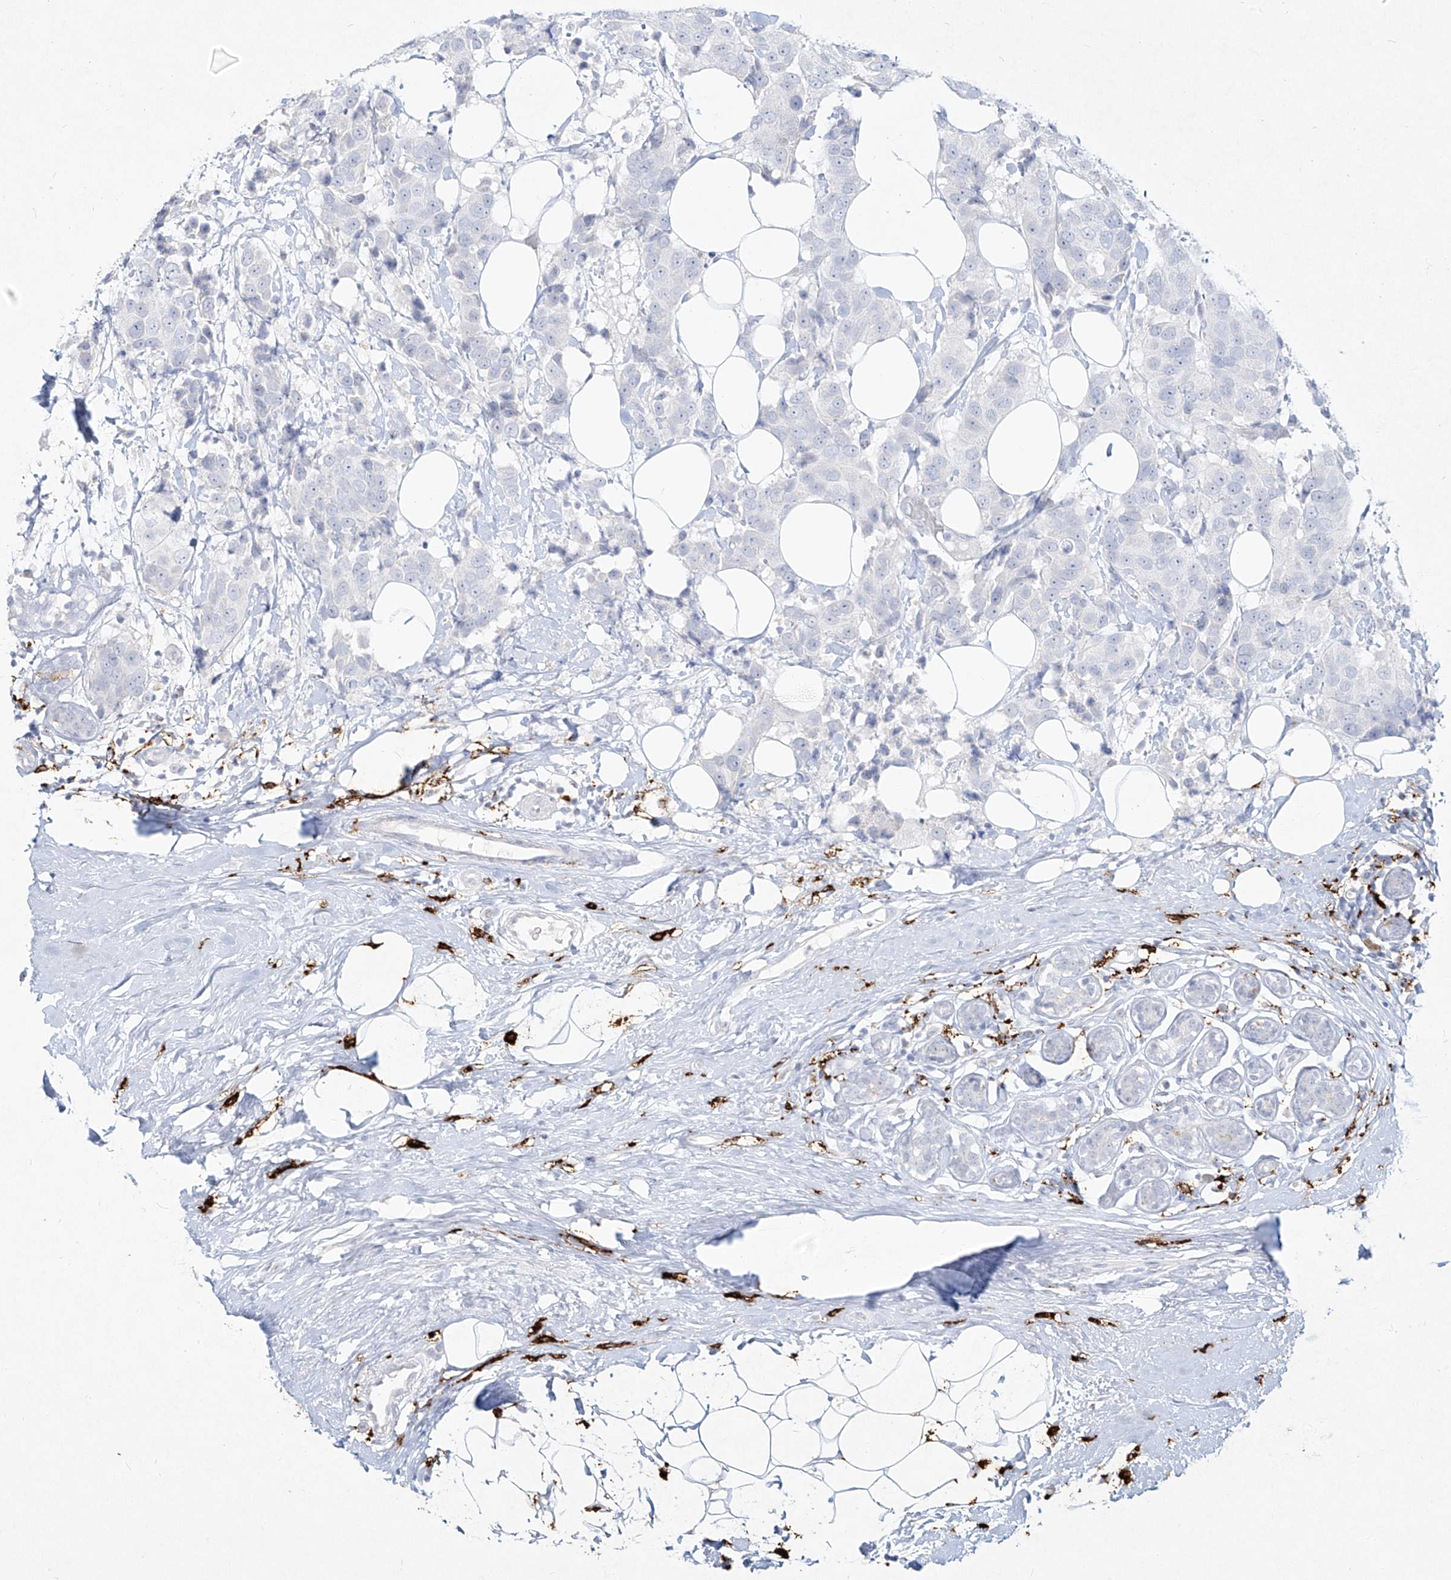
{"staining": {"intensity": "negative", "quantity": "none", "location": "none"}, "tissue": "breast cancer", "cell_type": "Tumor cells", "image_type": "cancer", "snomed": [{"axis": "morphology", "description": "Normal tissue, NOS"}, {"axis": "morphology", "description": "Duct carcinoma"}, {"axis": "topography", "description": "Breast"}], "caption": "This is an immunohistochemistry histopathology image of breast cancer (invasive ductal carcinoma). There is no staining in tumor cells.", "gene": "CD209", "patient": {"sex": "female", "age": 39}}